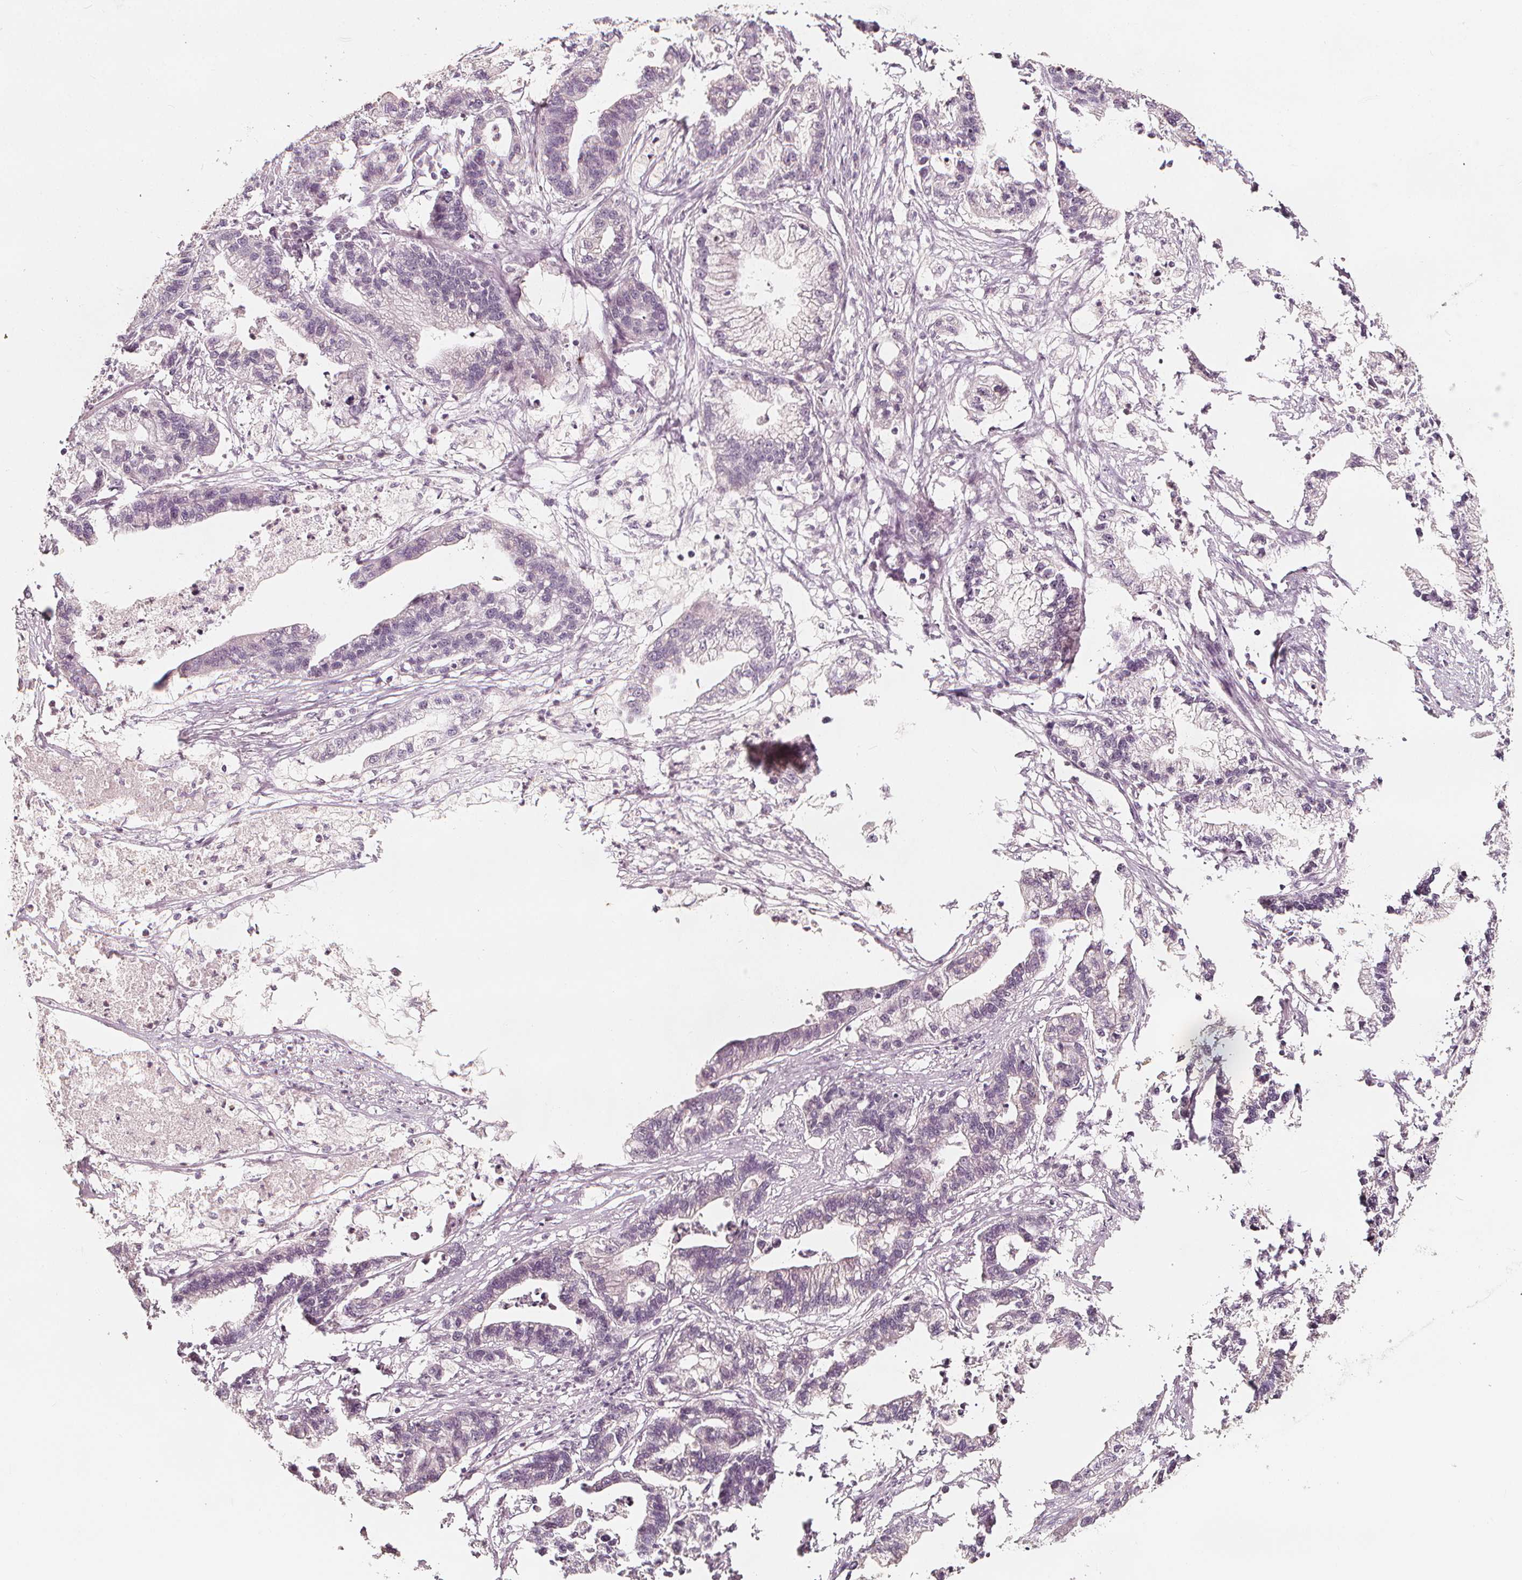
{"staining": {"intensity": "negative", "quantity": "none", "location": "none"}, "tissue": "stomach cancer", "cell_type": "Tumor cells", "image_type": "cancer", "snomed": [{"axis": "morphology", "description": "Adenocarcinoma, NOS"}, {"axis": "topography", "description": "Stomach"}], "caption": "The photomicrograph reveals no staining of tumor cells in stomach cancer (adenocarcinoma).", "gene": "NPC1L1", "patient": {"sex": "male", "age": 83}}